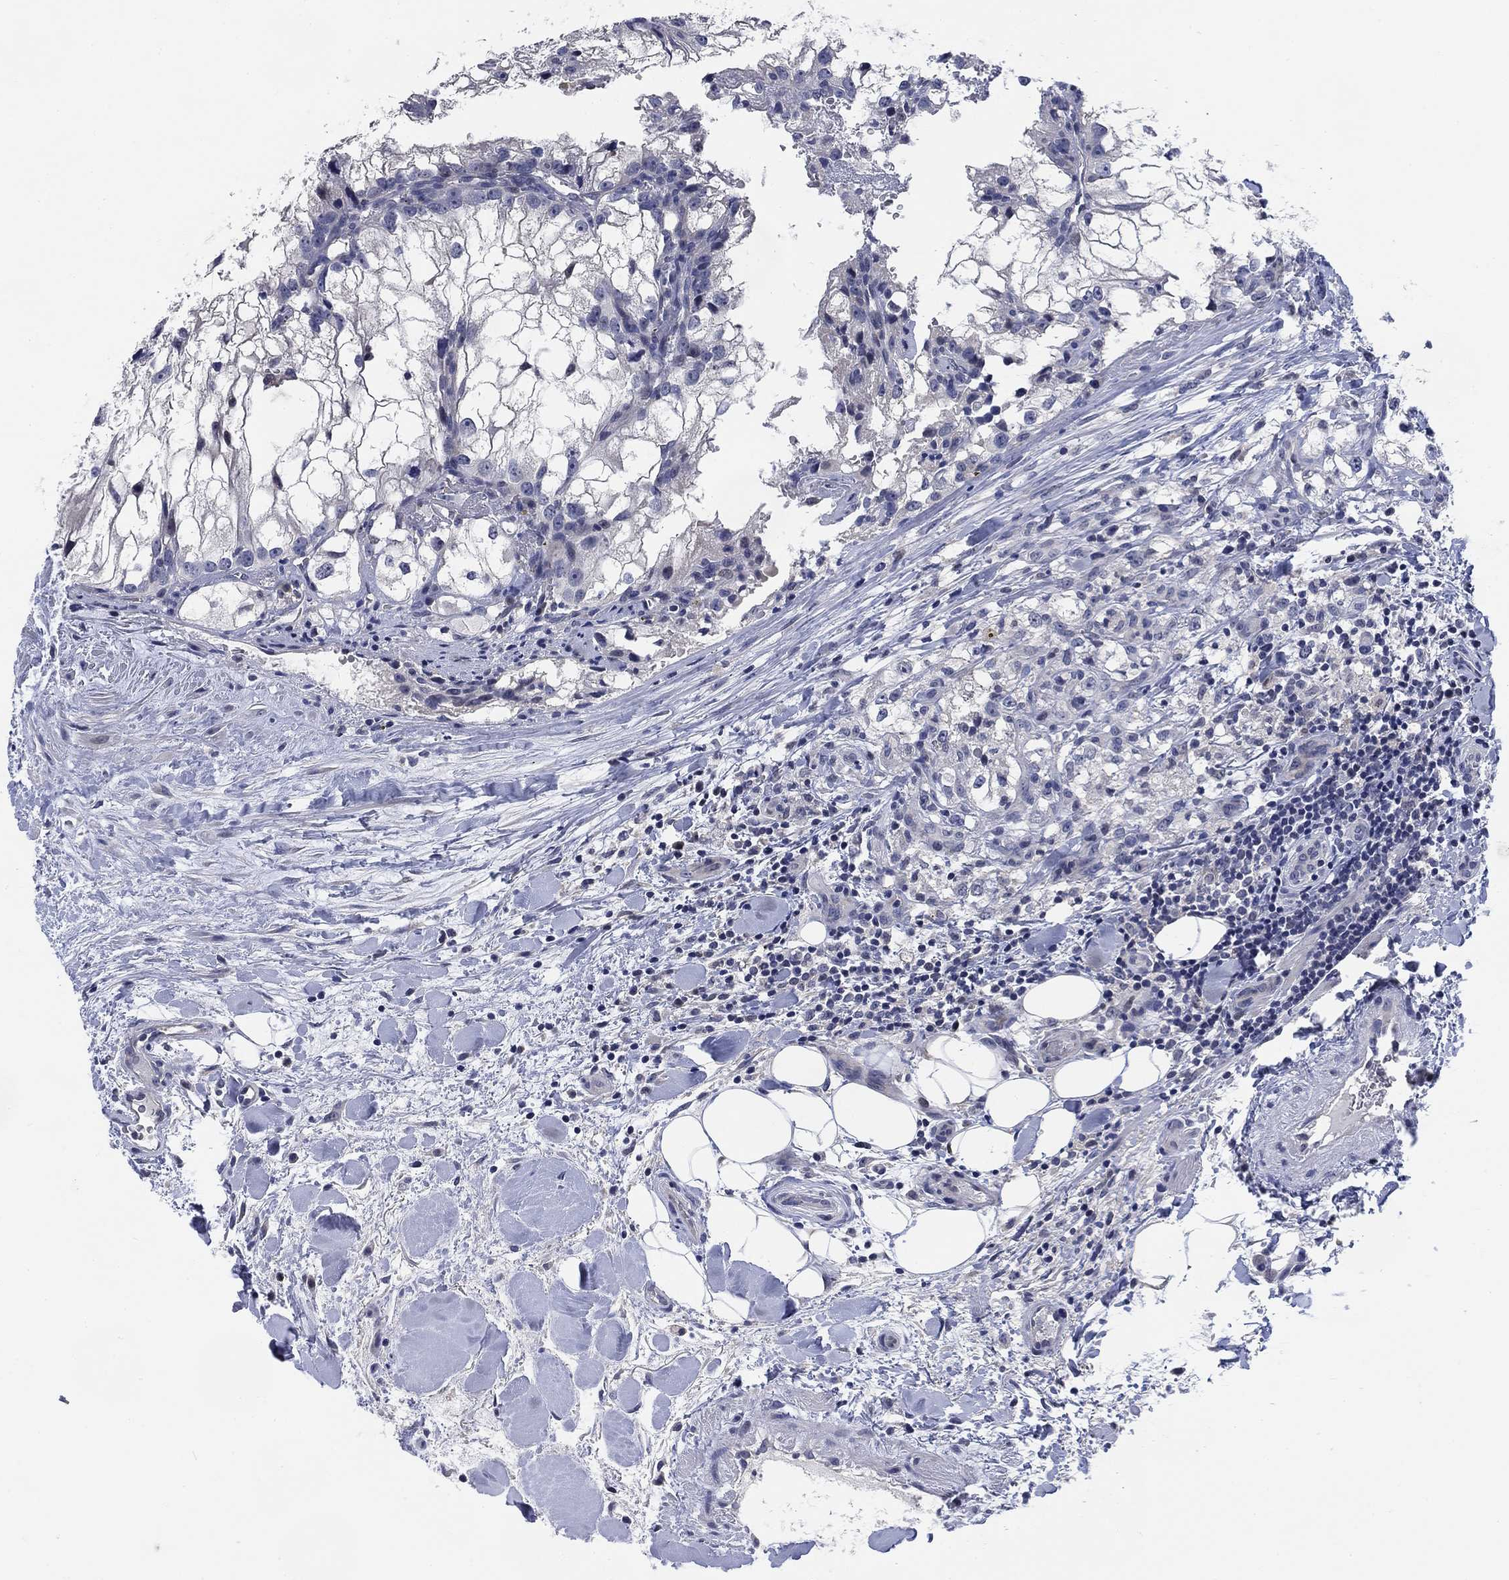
{"staining": {"intensity": "negative", "quantity": "none", "location": "none"}, "tissue": "renal cancer", "cell_type": "Tumor cells", "image_type": "cancer", "snomed": [{"axis": "morphology", "description": "Adenocarcinoma, NOS"}, {"axis": "topography", "description": "Kidney"}], "caption": "This is an IHC photomicrograph of renal cancer. There is no positivity in tumor cells.", "gene": "DAZL", "patient": {"sex": "male", "age": 59}}